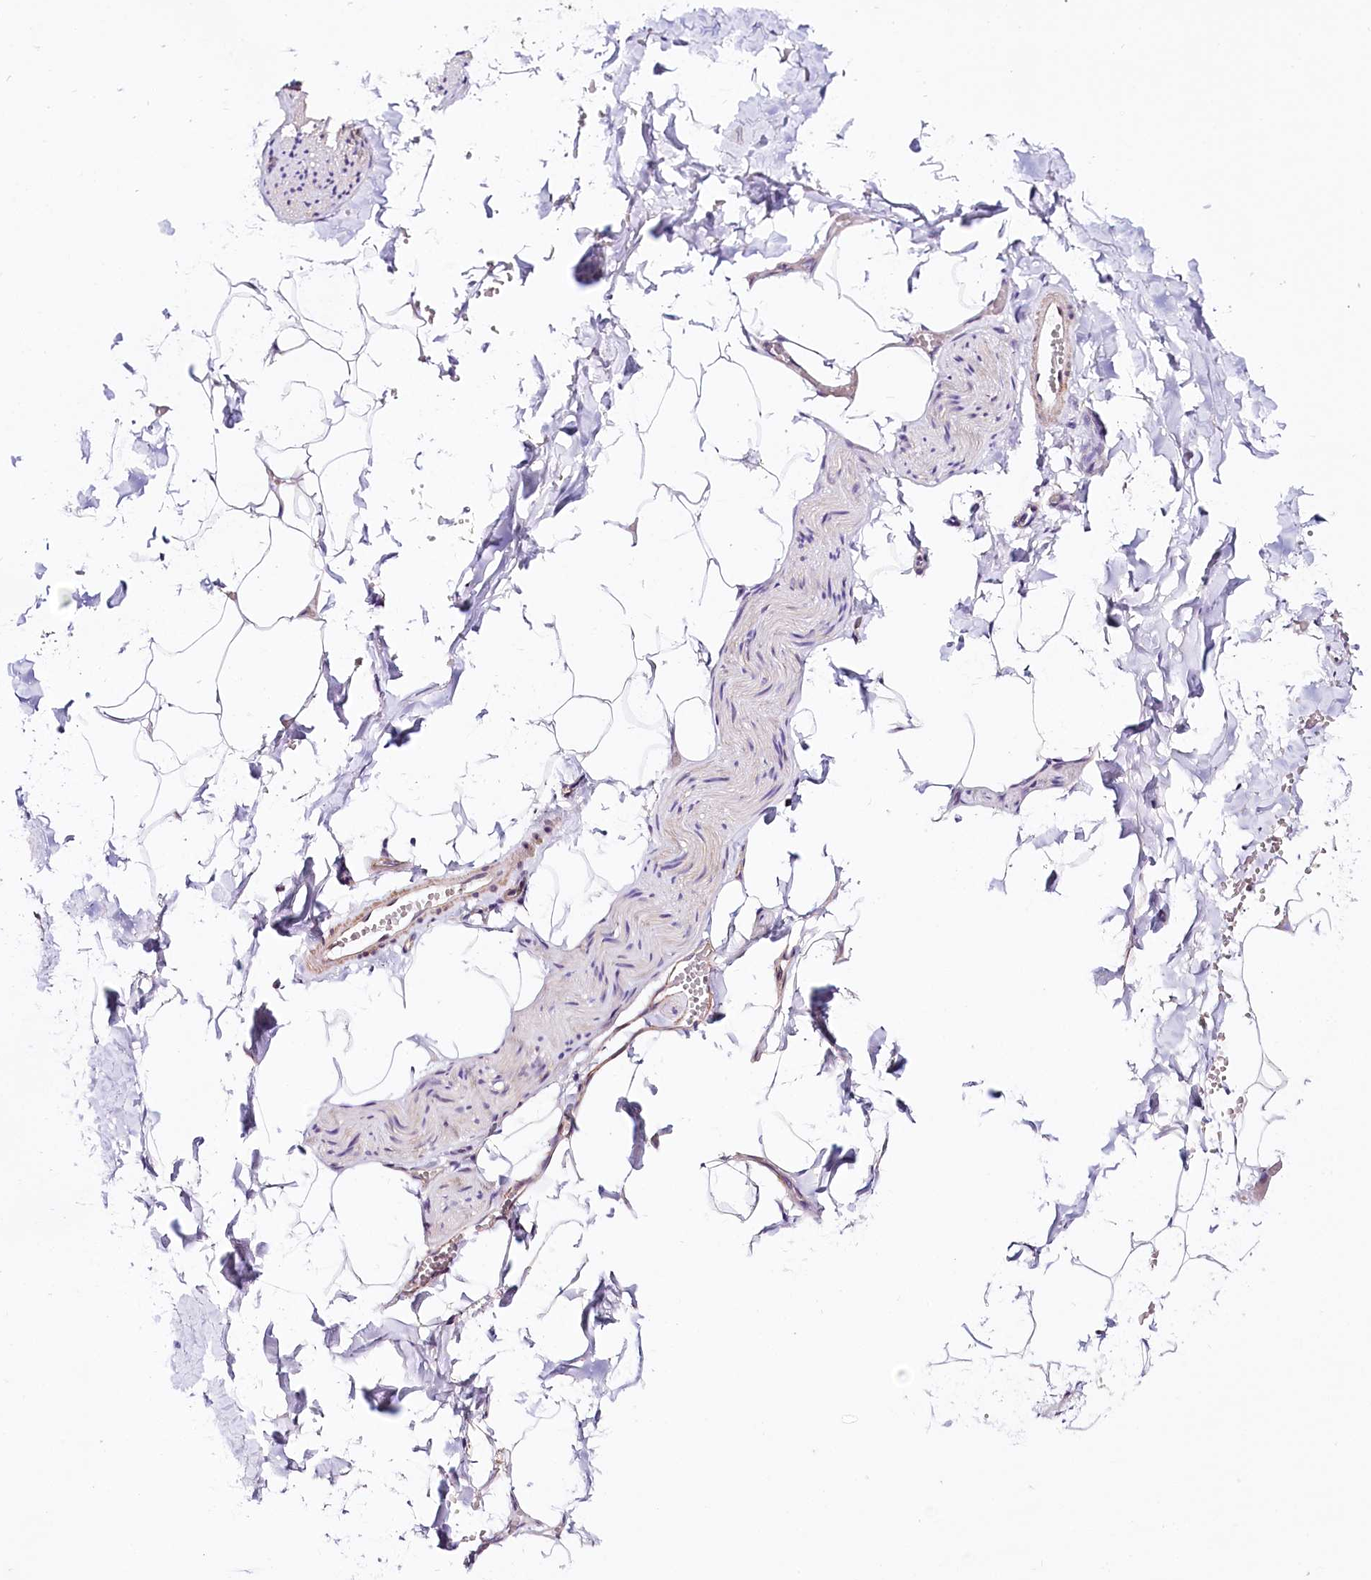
{"staining": {"intensity": "negative", "quantity": "none", "location": "none"}, "tissue": "adipose tissue", "cell_type": "Adipocytes", "image_type": "normal", "snomed": [{"axis": "morphology", "description": "Normal tissue, NOS"}, {"axis": "topography", "description": "Gallbladder"}, {"axis": "topography", "description": "Peripheral nerve tissue"}], "caption": "IHC of unremarkable adipose tissue exhibits no staining in adipocytes.", "gene": "PPP2R5B", "patient": {"sex": "male", "age": 38}}